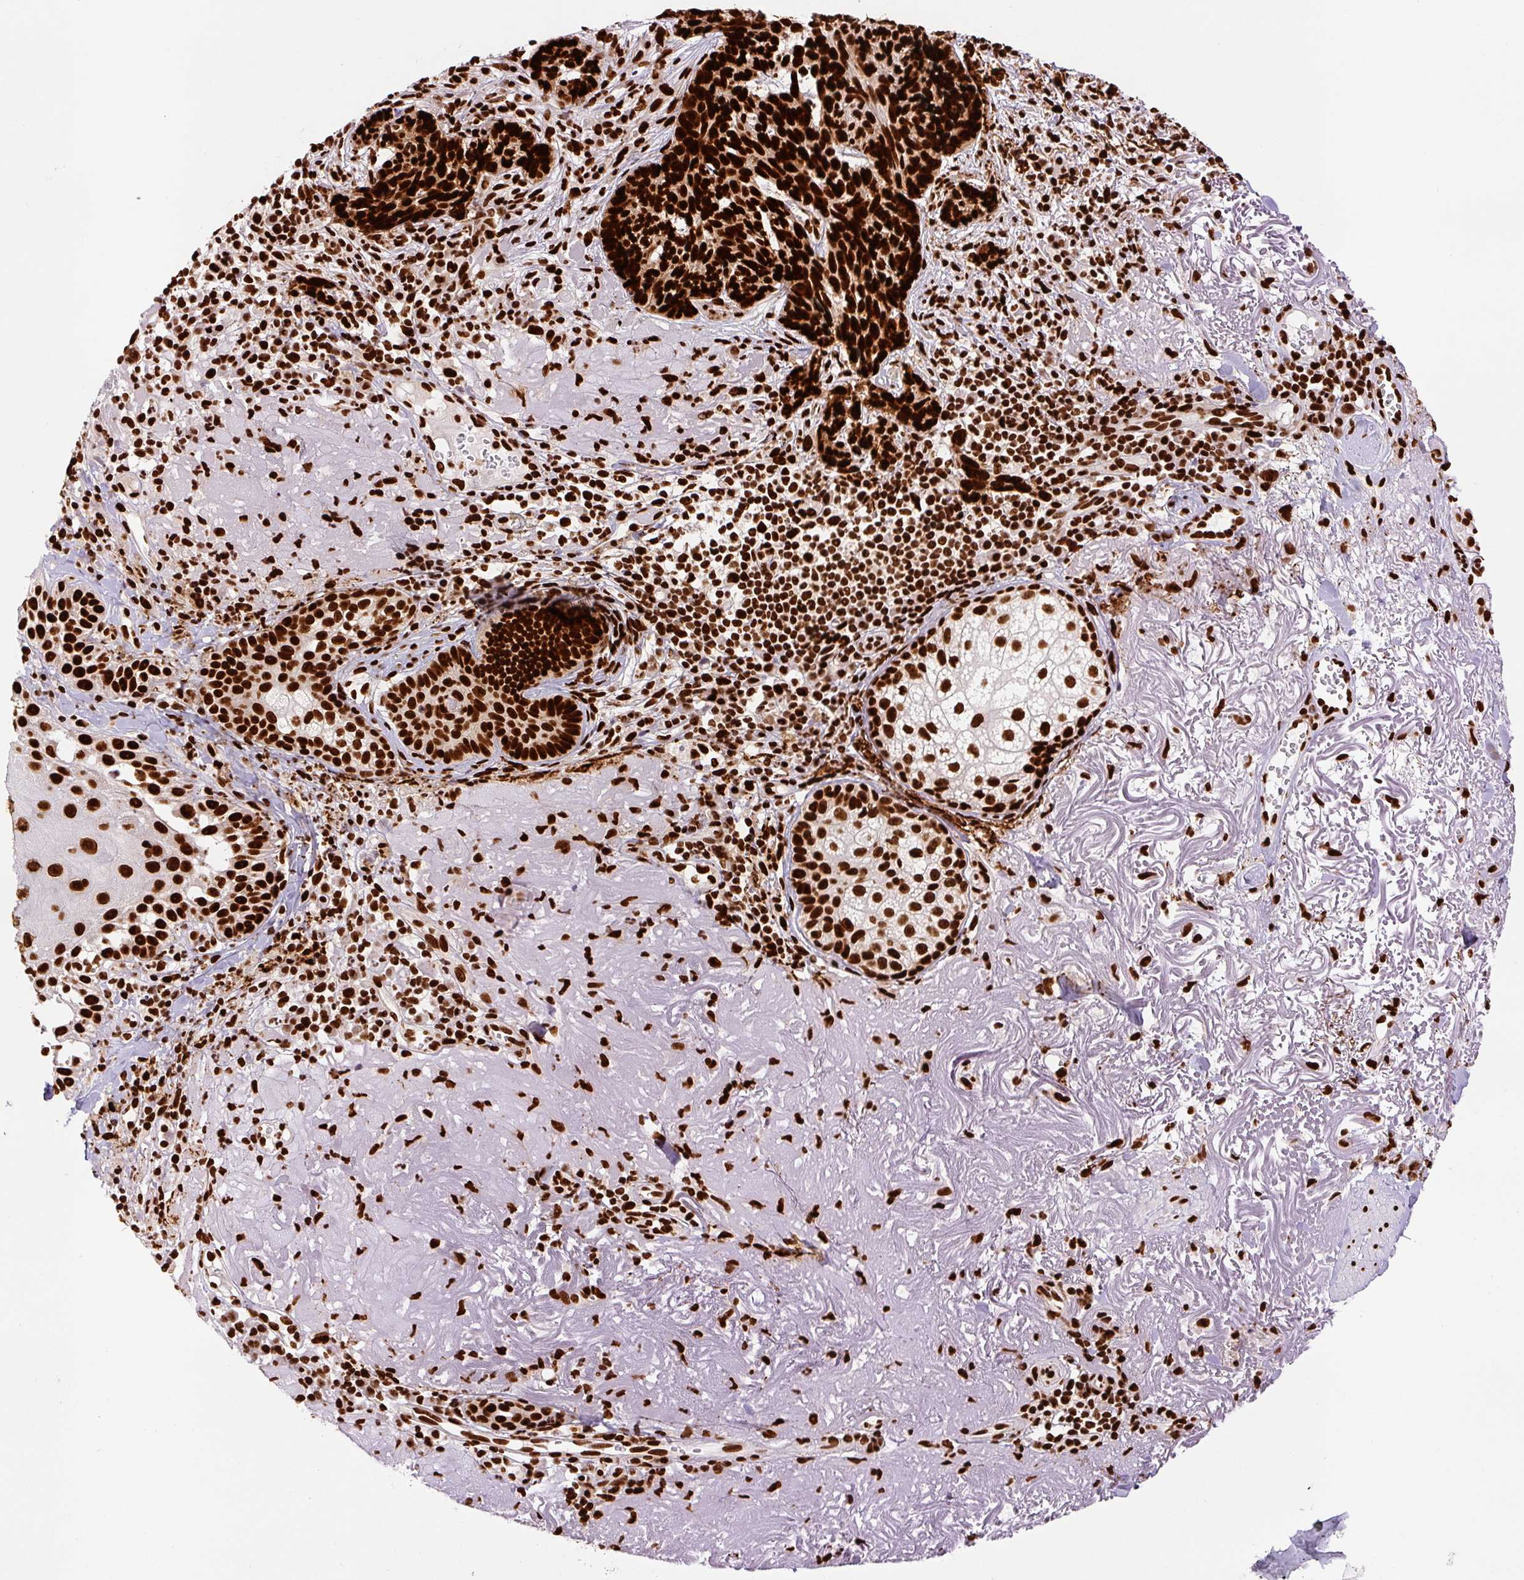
{"staining": {"intensity": "strong", "quantity": ">75%", "location": "nuclear"}, "tissue": "skin cancer", "cell_type": "Tumor cells", "image_type": "cancer", "snomed": [{"axis": "morphology", "description": "Basal cell carcinoma"}, {"axis": "topography", "description": "Skin"}, {"axis": "topography", "description": "Skin of face"}], "caption": "There is high levels of strong nuclear positivity in tumor cells of skin basal cell carcinoma, as demonstrated by immunohistochemical staining (brown color).", "gene": "FUS", "patient": {"sex": "female", "age": 95}}